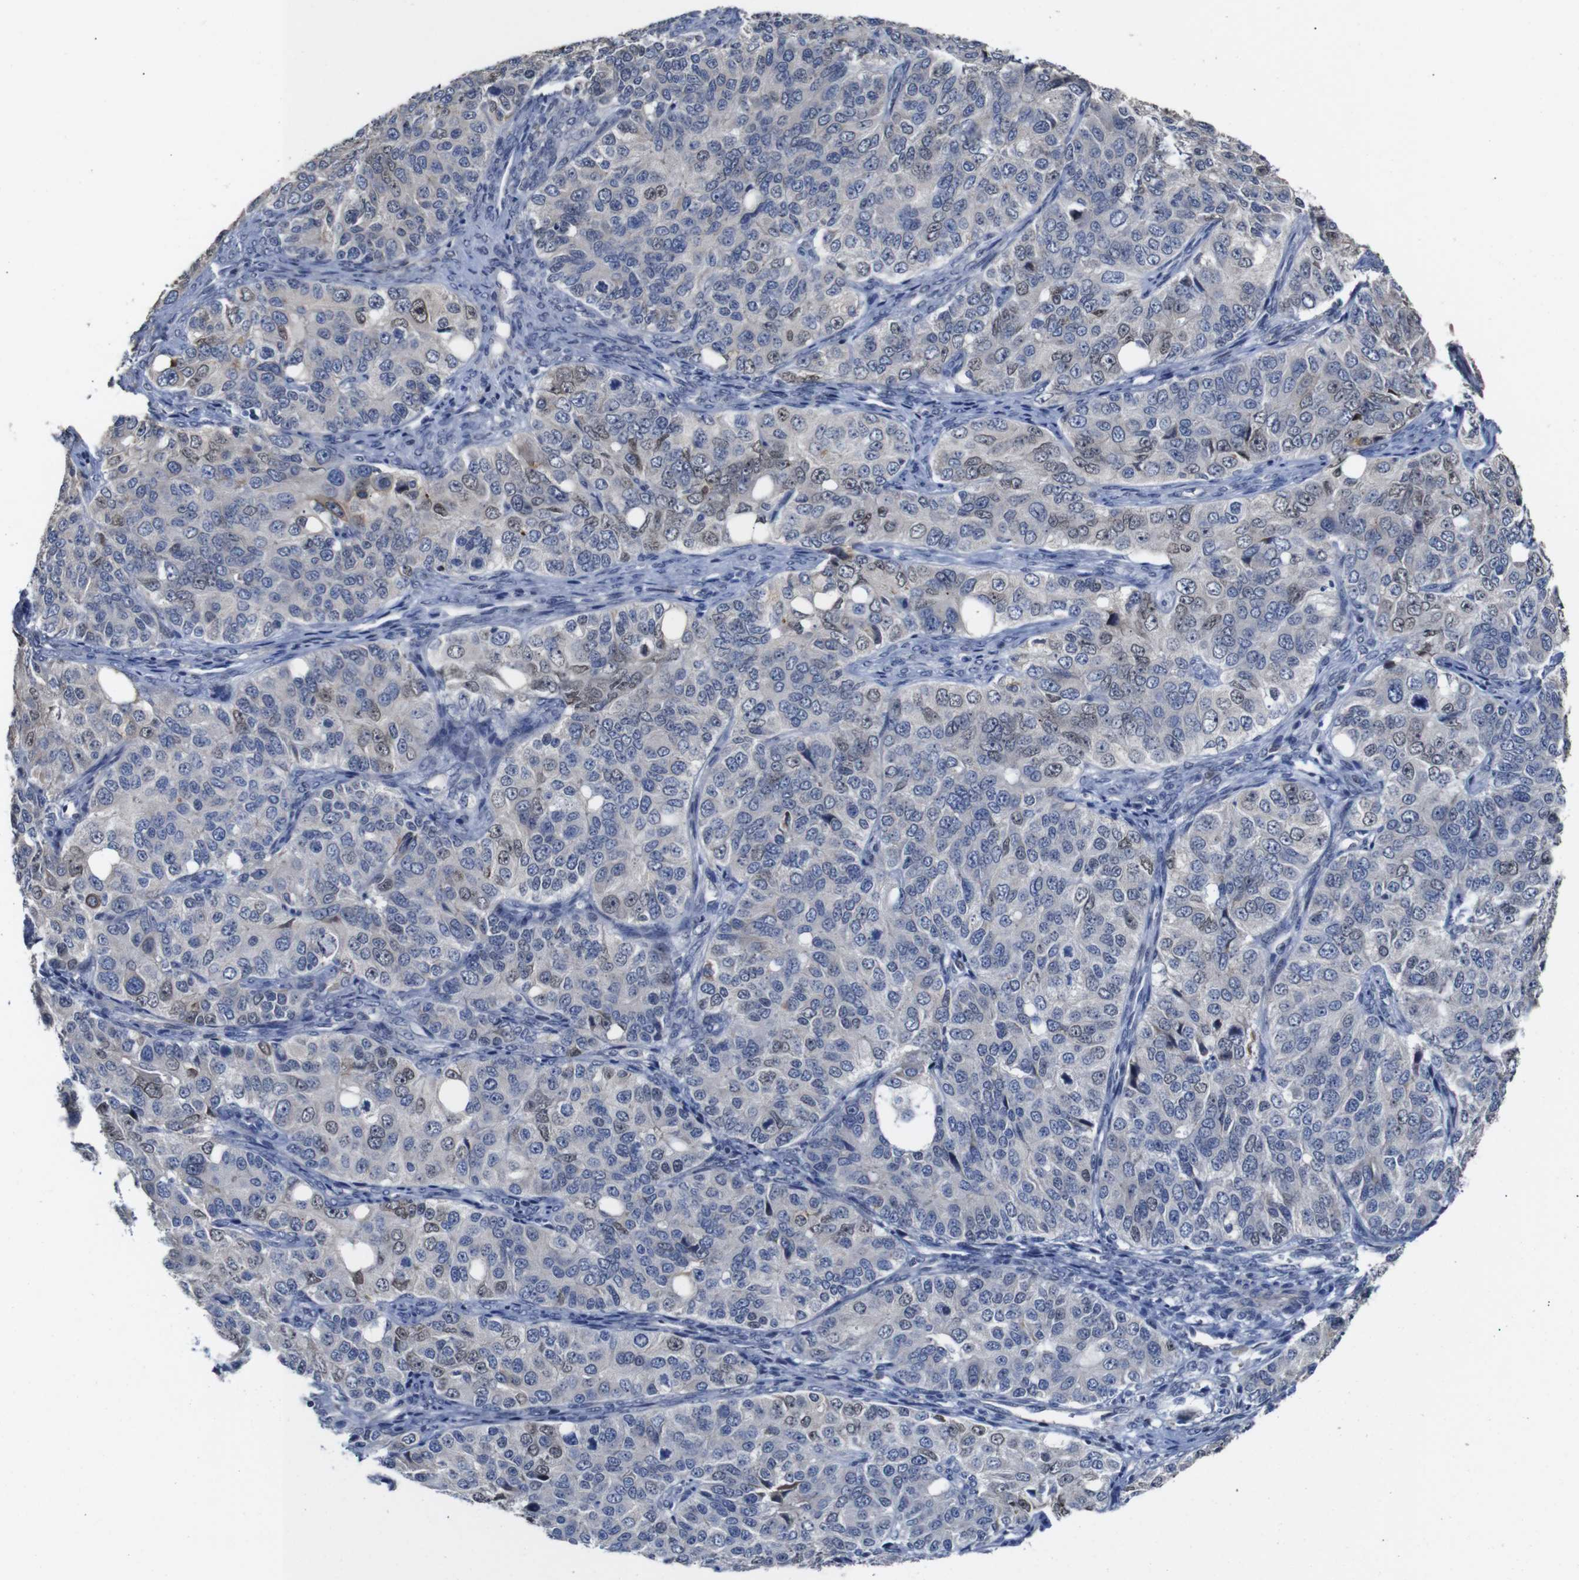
{"staining": {"intensity": "weak", "quantity": "25%-75%", "location": "cytoplasmic/membranous,nuclear"}, "tissue": "ovarian cancer", "cell_type": "Tumor cells", "image_type": "cancer", "snomed": [{"axis": "morphology", "description": "Carcinoma, endometroid"}, {"axis": "topography", "description": "Ovary"}], "caption": "DAB (3,3'-diaminobenzidine) immunohistochemical staining of ovarian endometroid carcinoma demonstrates weak cytoplasmic/membranous and nuclear protein staining in approximately 25%-75% of tumor cells.", "gene": "TCEAL9", "patient": {"sex": "female", "age": 51}}